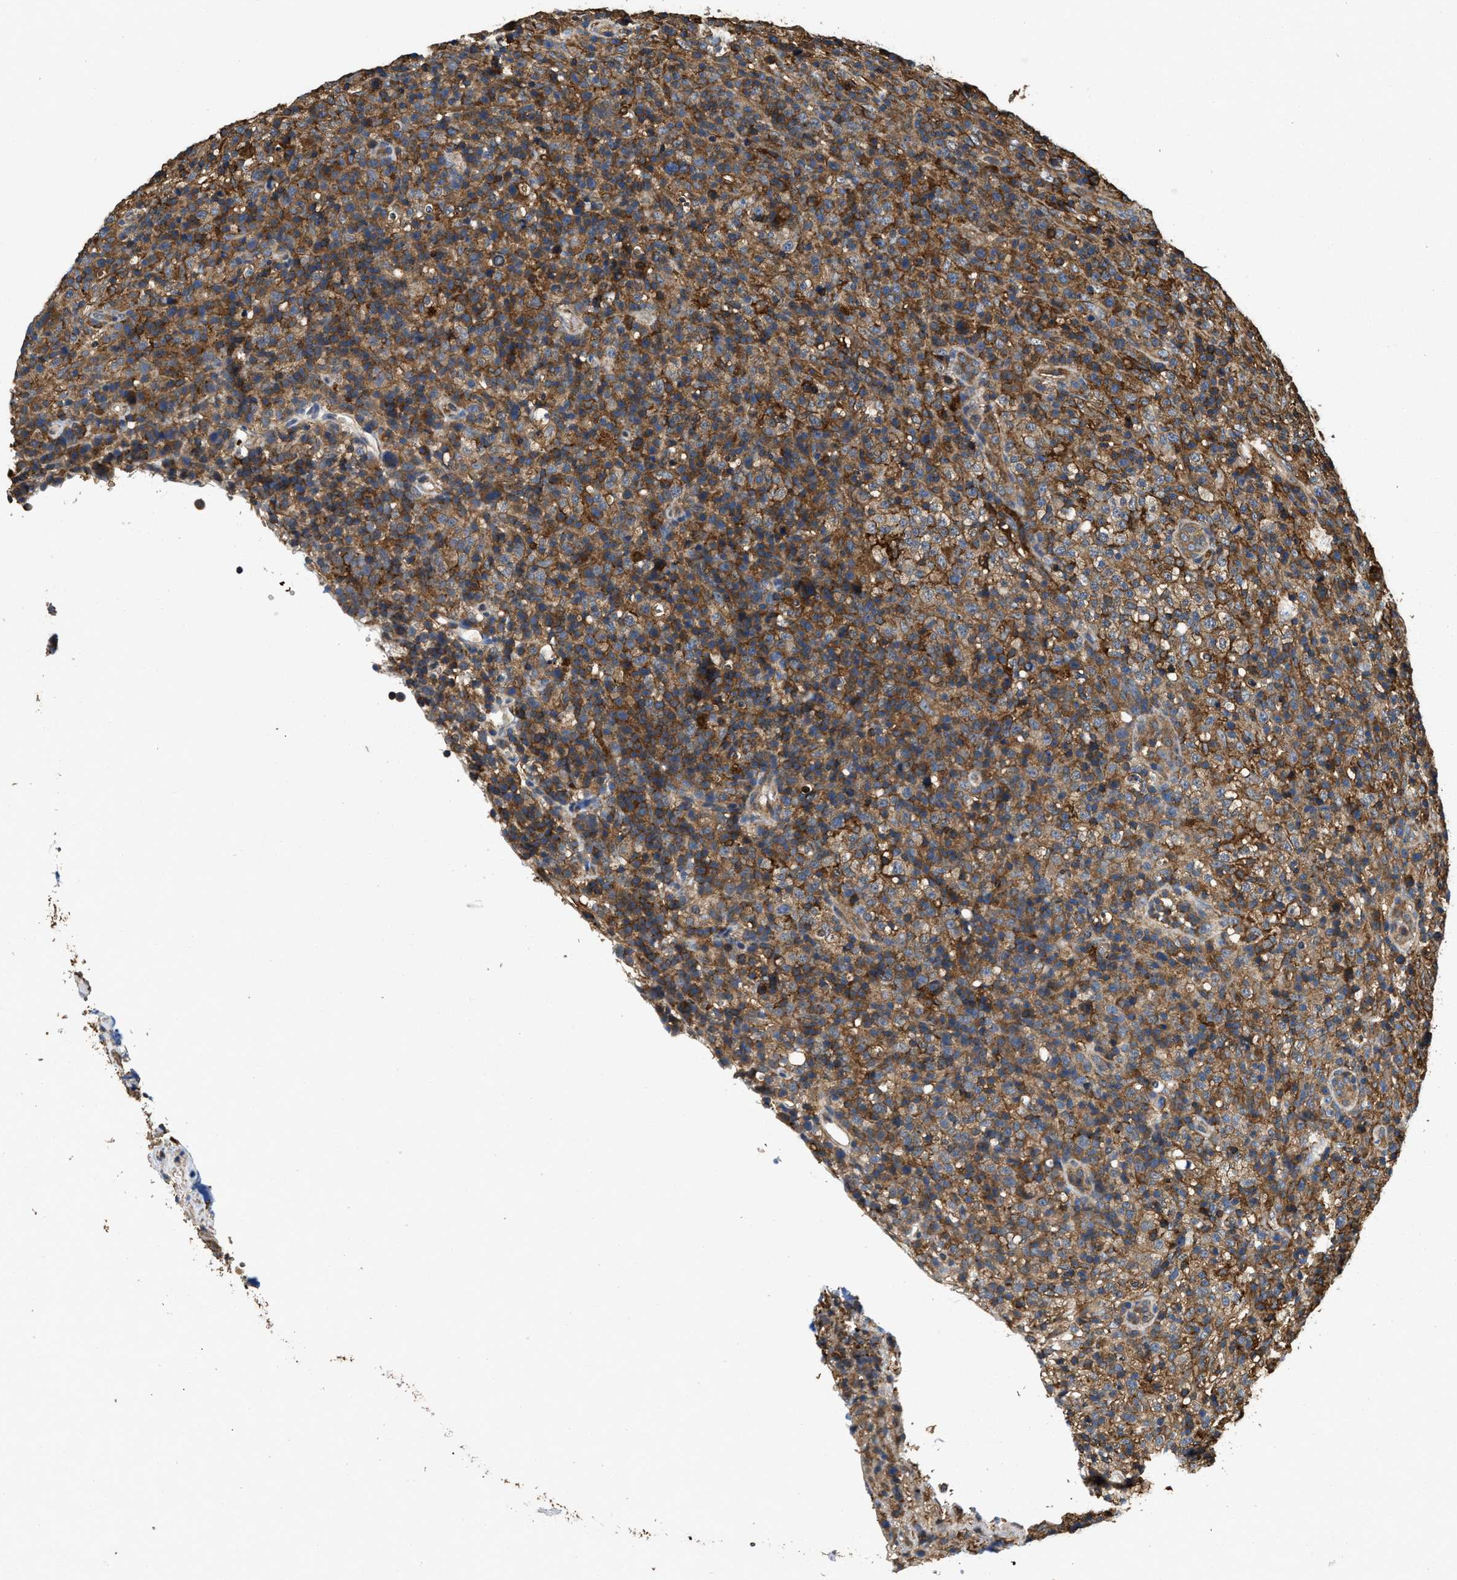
{"staining": {"intensity": "moderate", "quantity": ">75%", "location": "cytoplasmic/membranous"}, "tissue": "lymphoma", "cell_type": "Tumor cells", "image_type": "cancer", "snomed": [{"axis": "morphology", "description": "Malignant lymphoma, non-Hodgkin's type, High grade"}, {"axis": "topography", "description": "Lymph node"}], "caption": "This is an image of immunohistochemistry (IHC) staining of lymphoma, which shows moderate positivity in the cytoplasmic/membranous of tumor cells.", "gene": "LINGO2", "patient": {"sex": "female", "age": 76}}